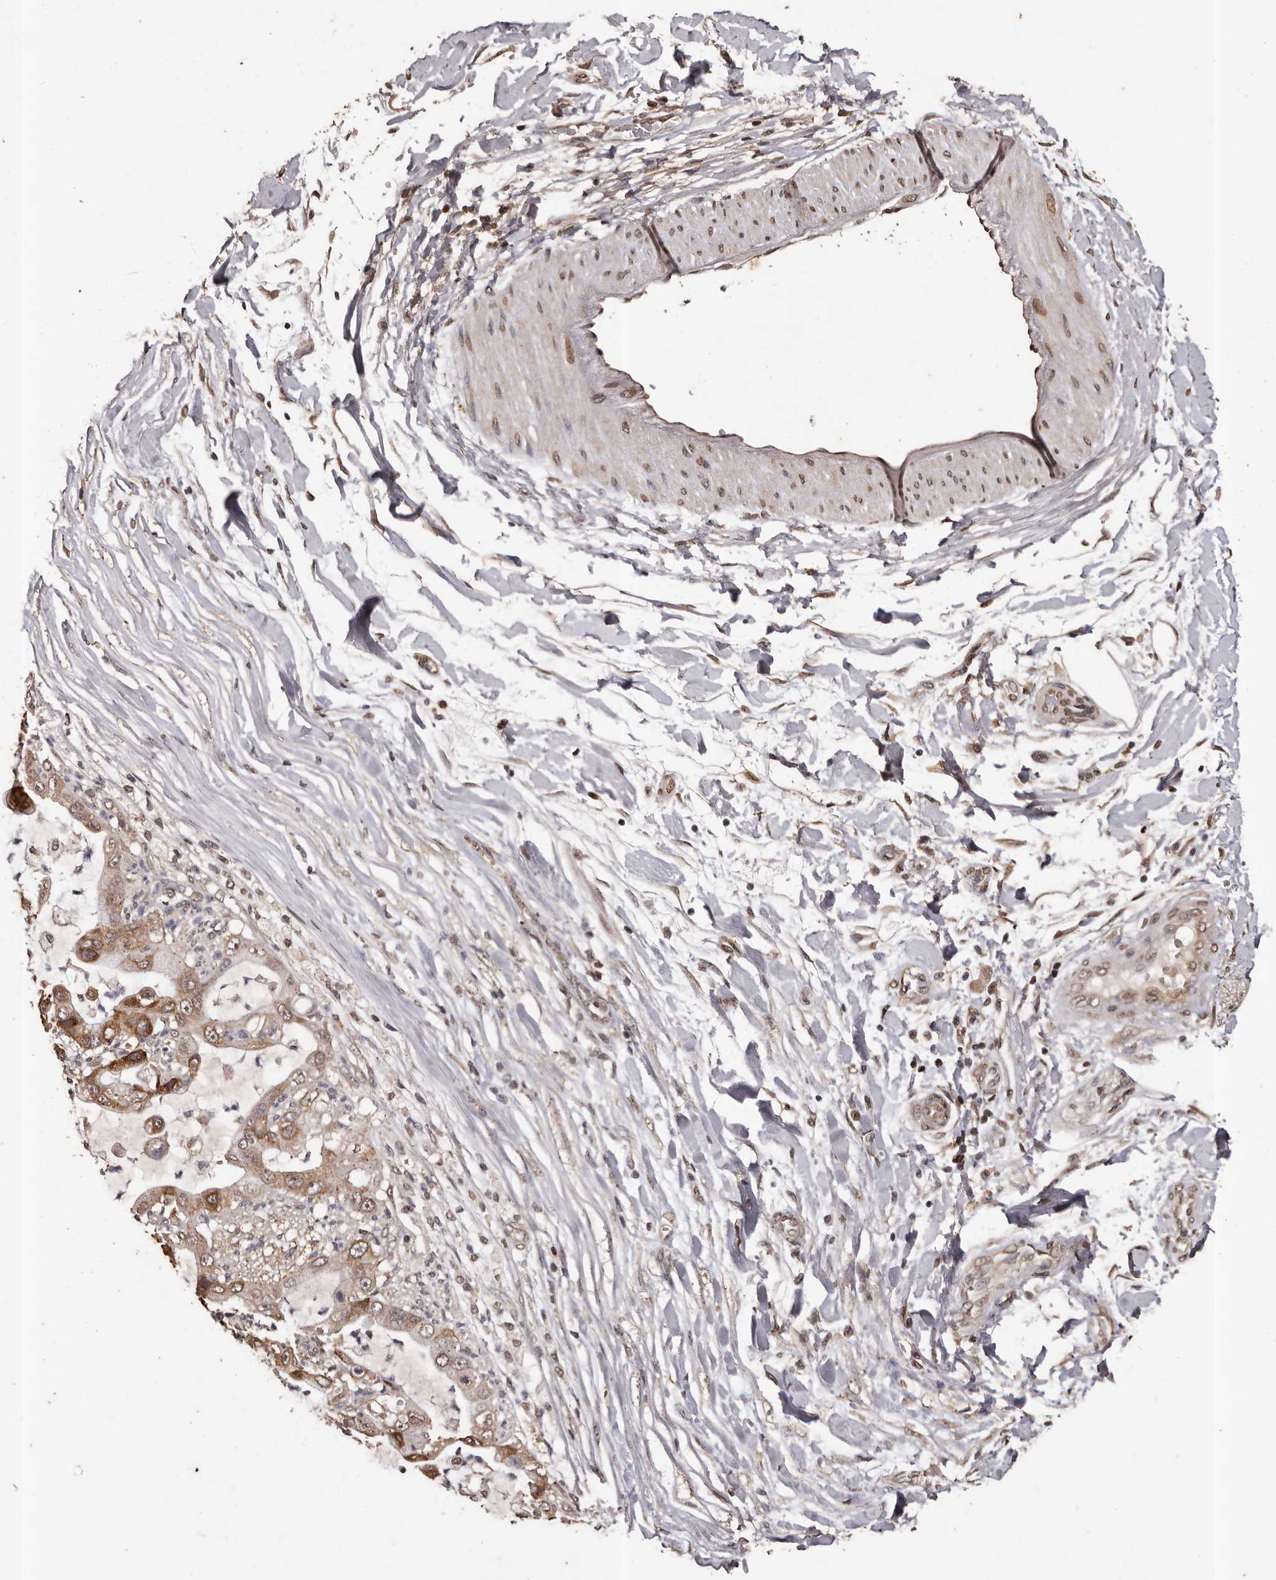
{"staining": {"intensity": "strong", "quantity": "25%-75%", "location": "cytoplasmic/membranous"}, "tissue": "liver cancer", "cell_type": "Tumor cells", "image_type": "cancer", "snomed": [{"axis": "morphology", "description": "Cholangiocarcinoma"}, {"axis": "topography", "description": "Liver"}], "caption": "Immunohistochemical staining of liver cancer demonstrates strong cytoplasmic/membranous protein positivity in about 25%-75% of tumor cells.", "gene": "NAV1", "patient": {"sex": "female", "age": 54}}